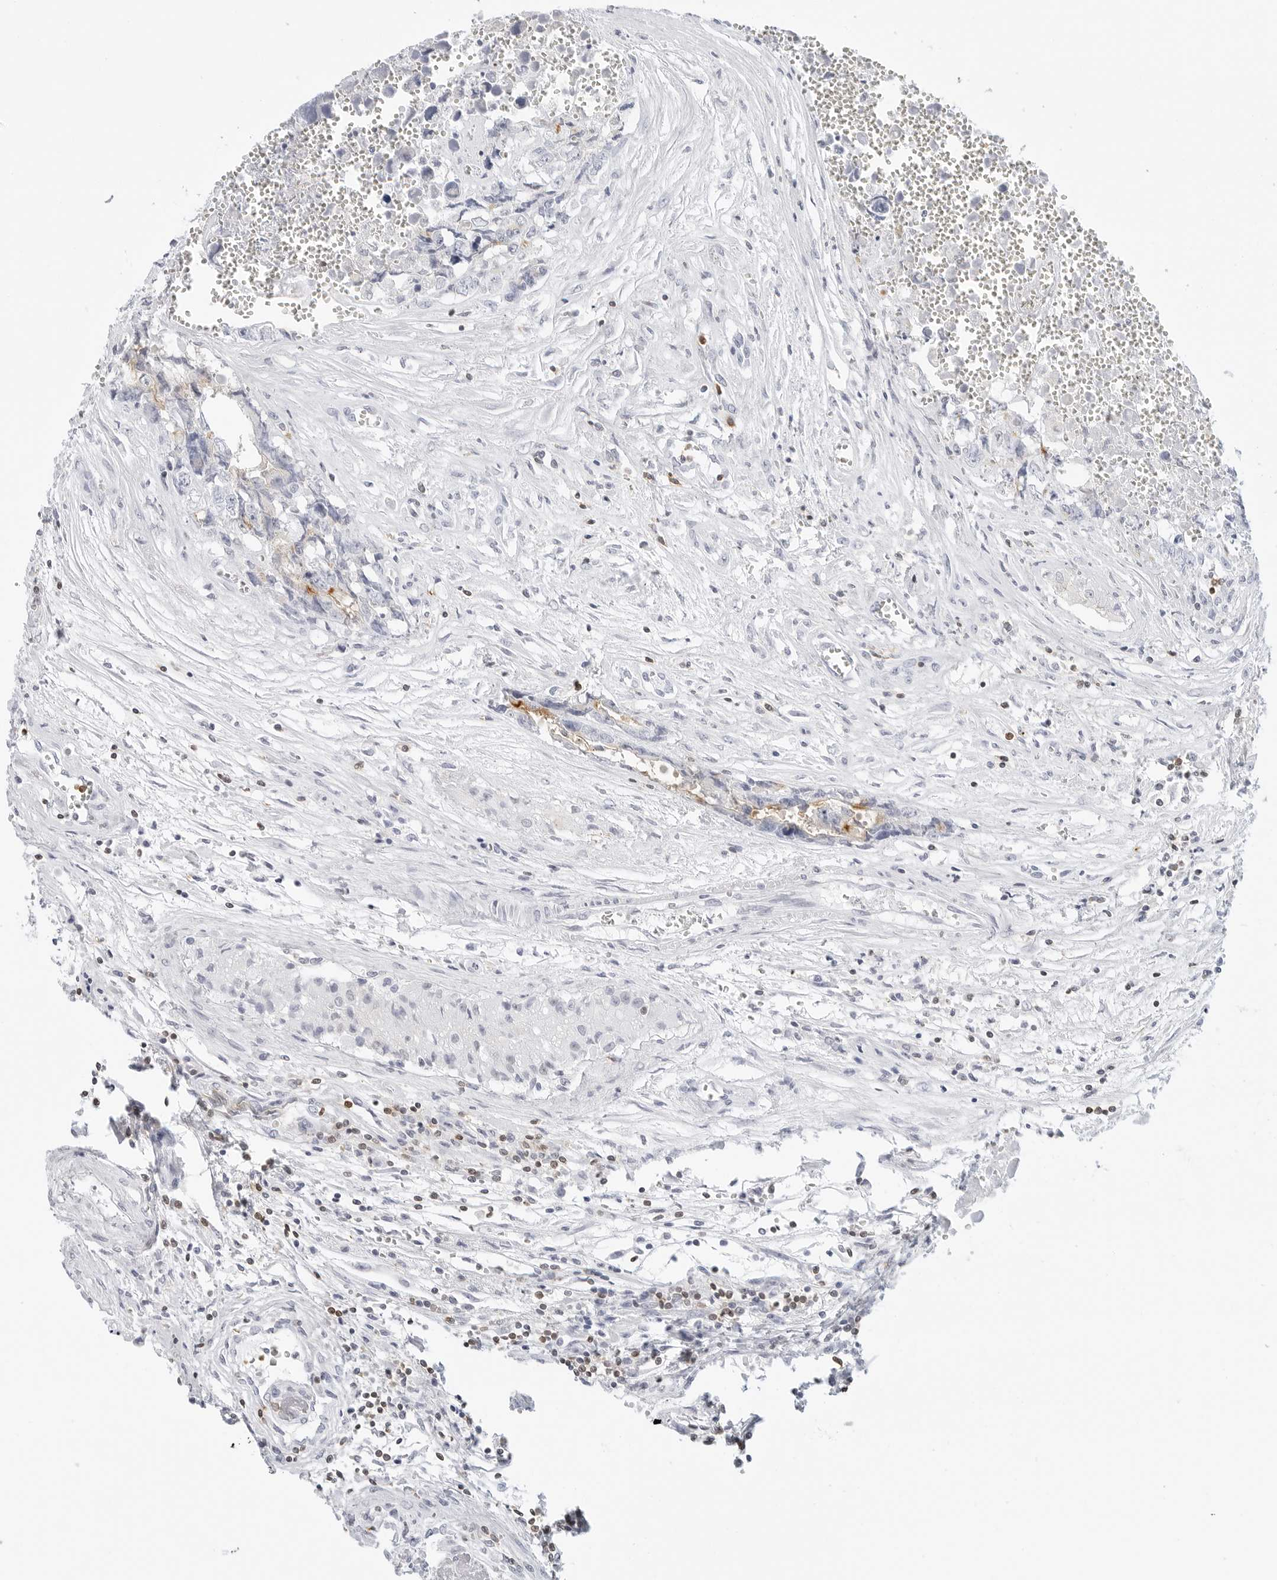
{"staining": {"intensity": "negative", "quantity": "none", "location": "none"}, "tissue": "testis cancer", "cell_type": "Tumor cells", "image_type": "cancer", "snomed": [{"axis": "morphology", "description": "Carcinoma, Embryonal, NOS"}, {"axis": "topography", "description": "Testis"}], "caption": "Embryonal carcinoma (testis) was stained to show a protein in brown. There is no significant staining in tumor cells.", "gene": "SLC9A3R1", "patient": {"sex": "male", "age": 31}}